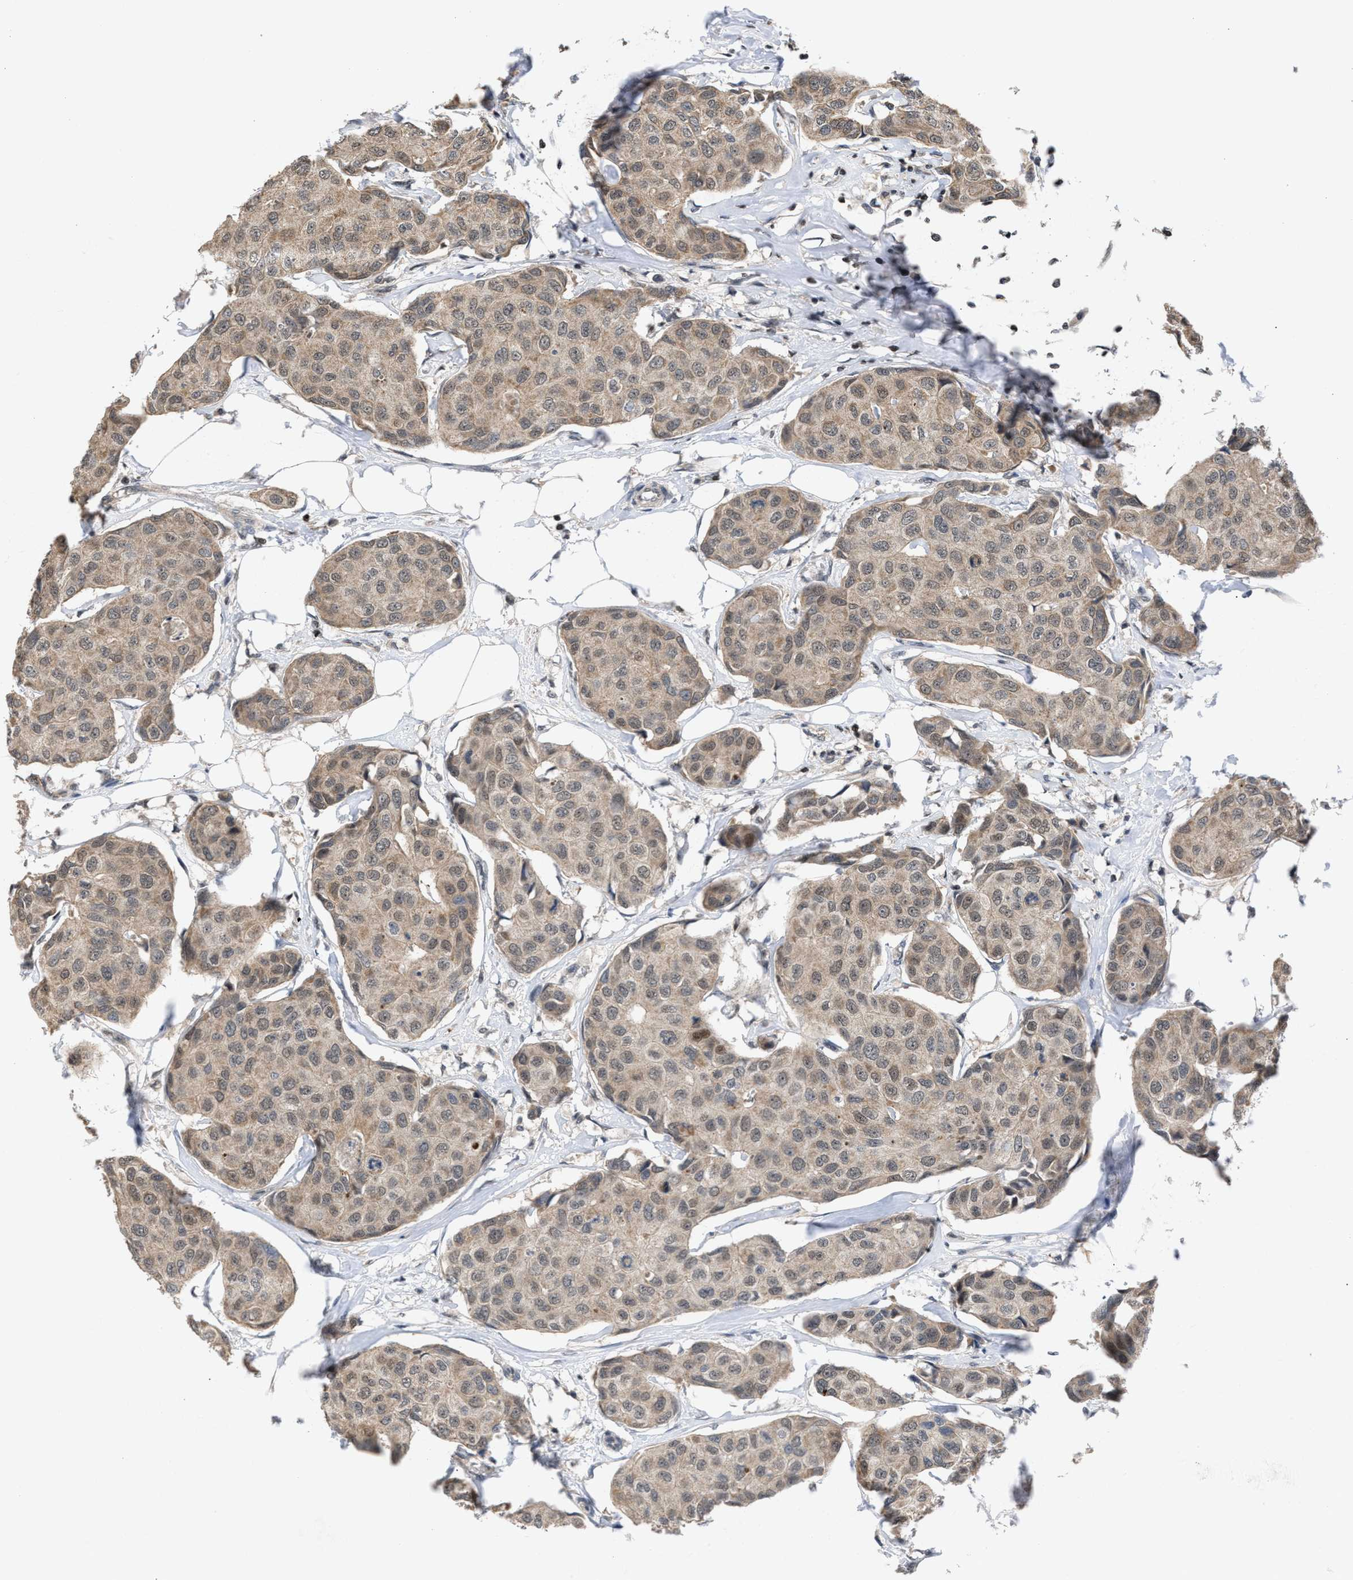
{"staining": {"intensity": "weak", "quantity": ">75%", "location": "cytoplasmic/membranous,nuclear"}, "tissue": "breast cancer", "cell_type": "Tumor cells", "image_type": "cancer", "snomed": [{"axis": "morphology", "description": "Duct carcinoma"}, {"axis": "topography", "description": "Breast"}], "caption": "A brown stain highlights weak cytoplasmic/membranous and nuclear staining of a protein in human breast intraductal carcinoma tumor cells.", "gene": "C9orf78", "patient": {"sex": "female", "age": 80}}